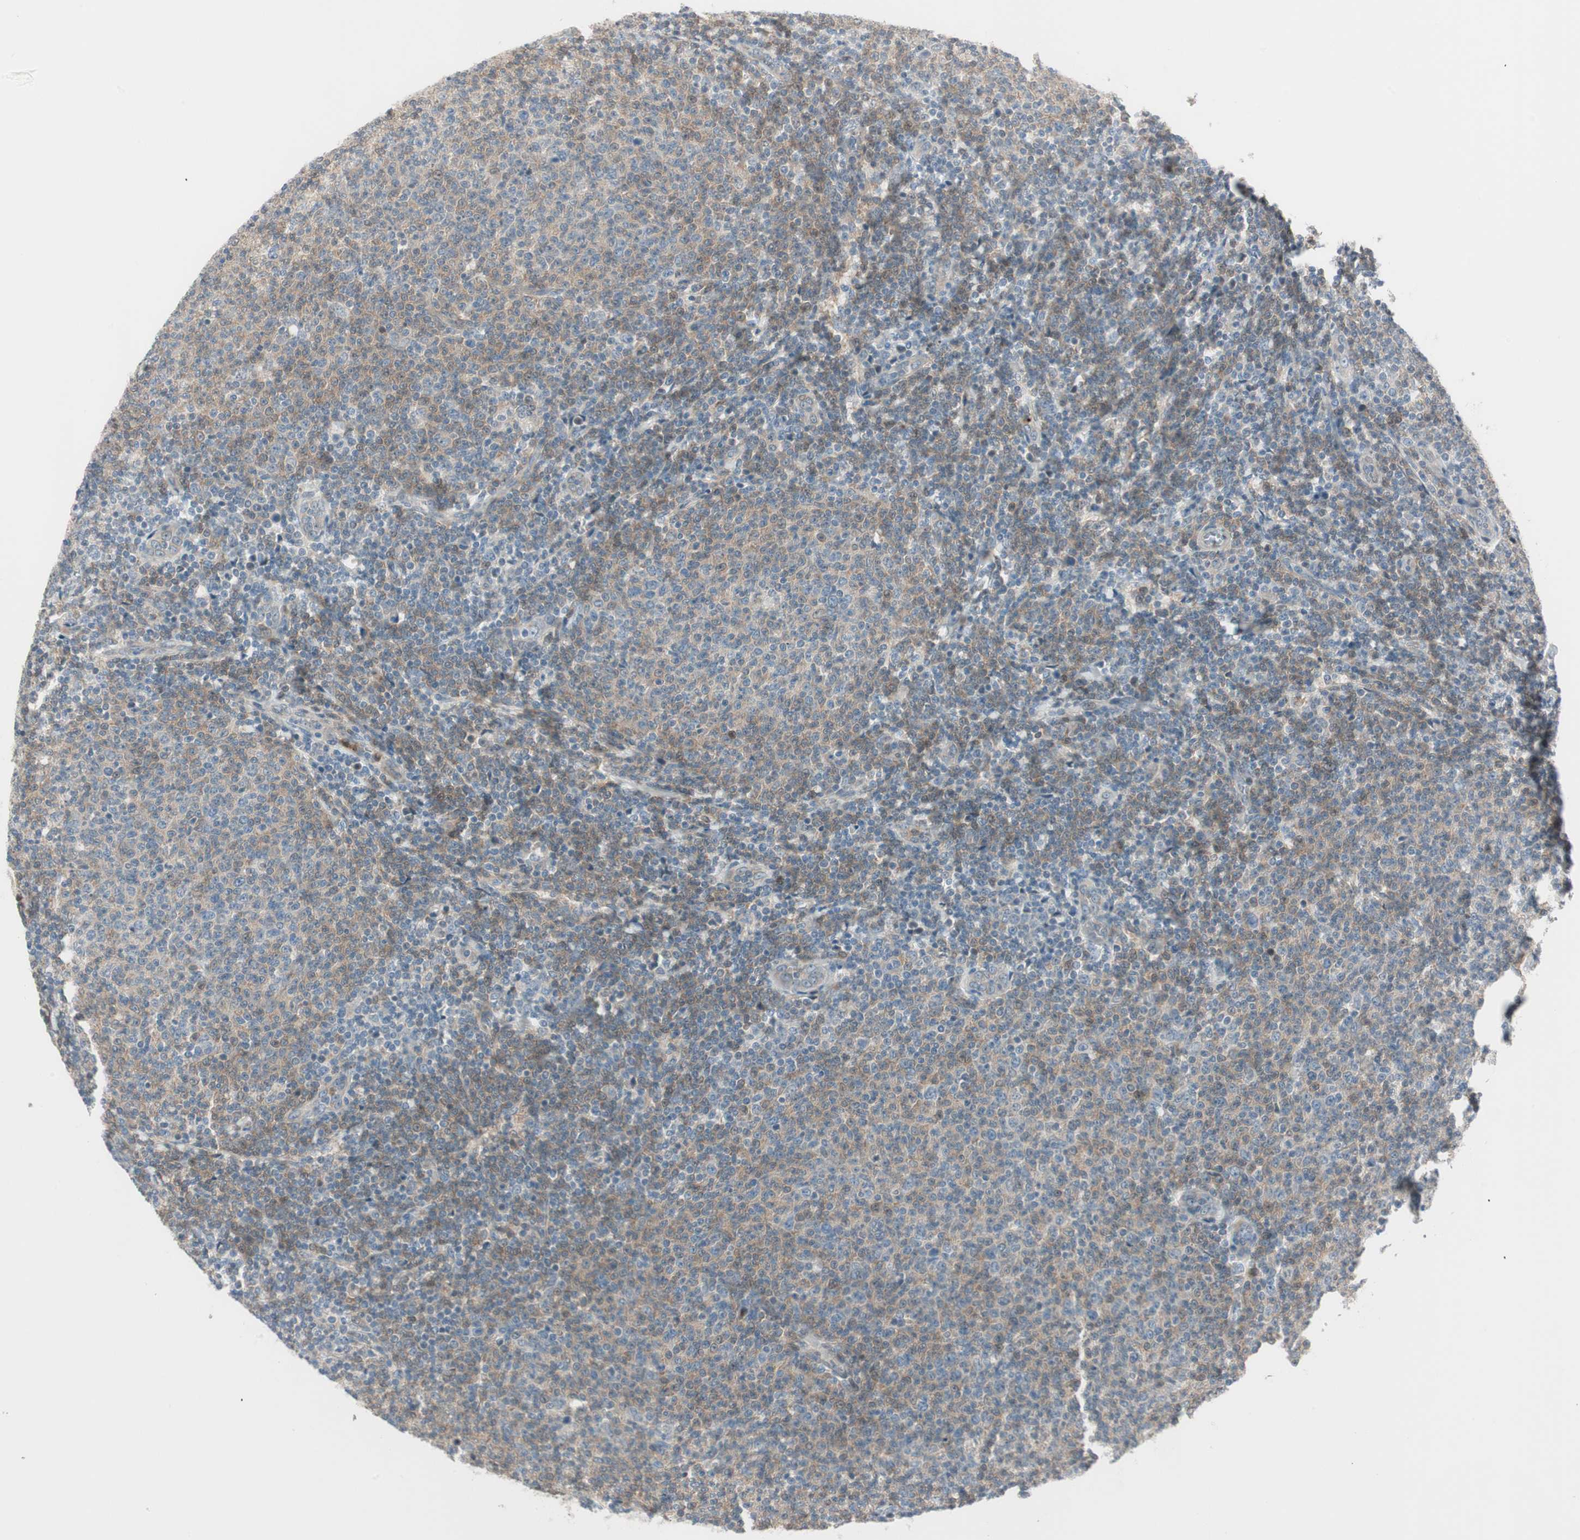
{"staining": {"intensity": "weak", "quantity": ">75%", "location": "cytoplasmic/membranous"}, "tissue": "lymphoma", "cell_type": "Tumor cells", "image_type": "cancer", "snomed": [{"axis": "morphology", "description": "Malignant lymphoma, non-Hodgkin's type, Low grade"}, {"axis": "topography", "description": "Lymph node"}], "caption": "Human low-grade malignant lymphoma, non-Hodgkin's type stained for a protein (brown) displays weak cytoplasmic/membranous positive expression in about >75% of tumor cells.", "gene": "CGRRF1", "patient": {"sex": "male", "age": 66}}